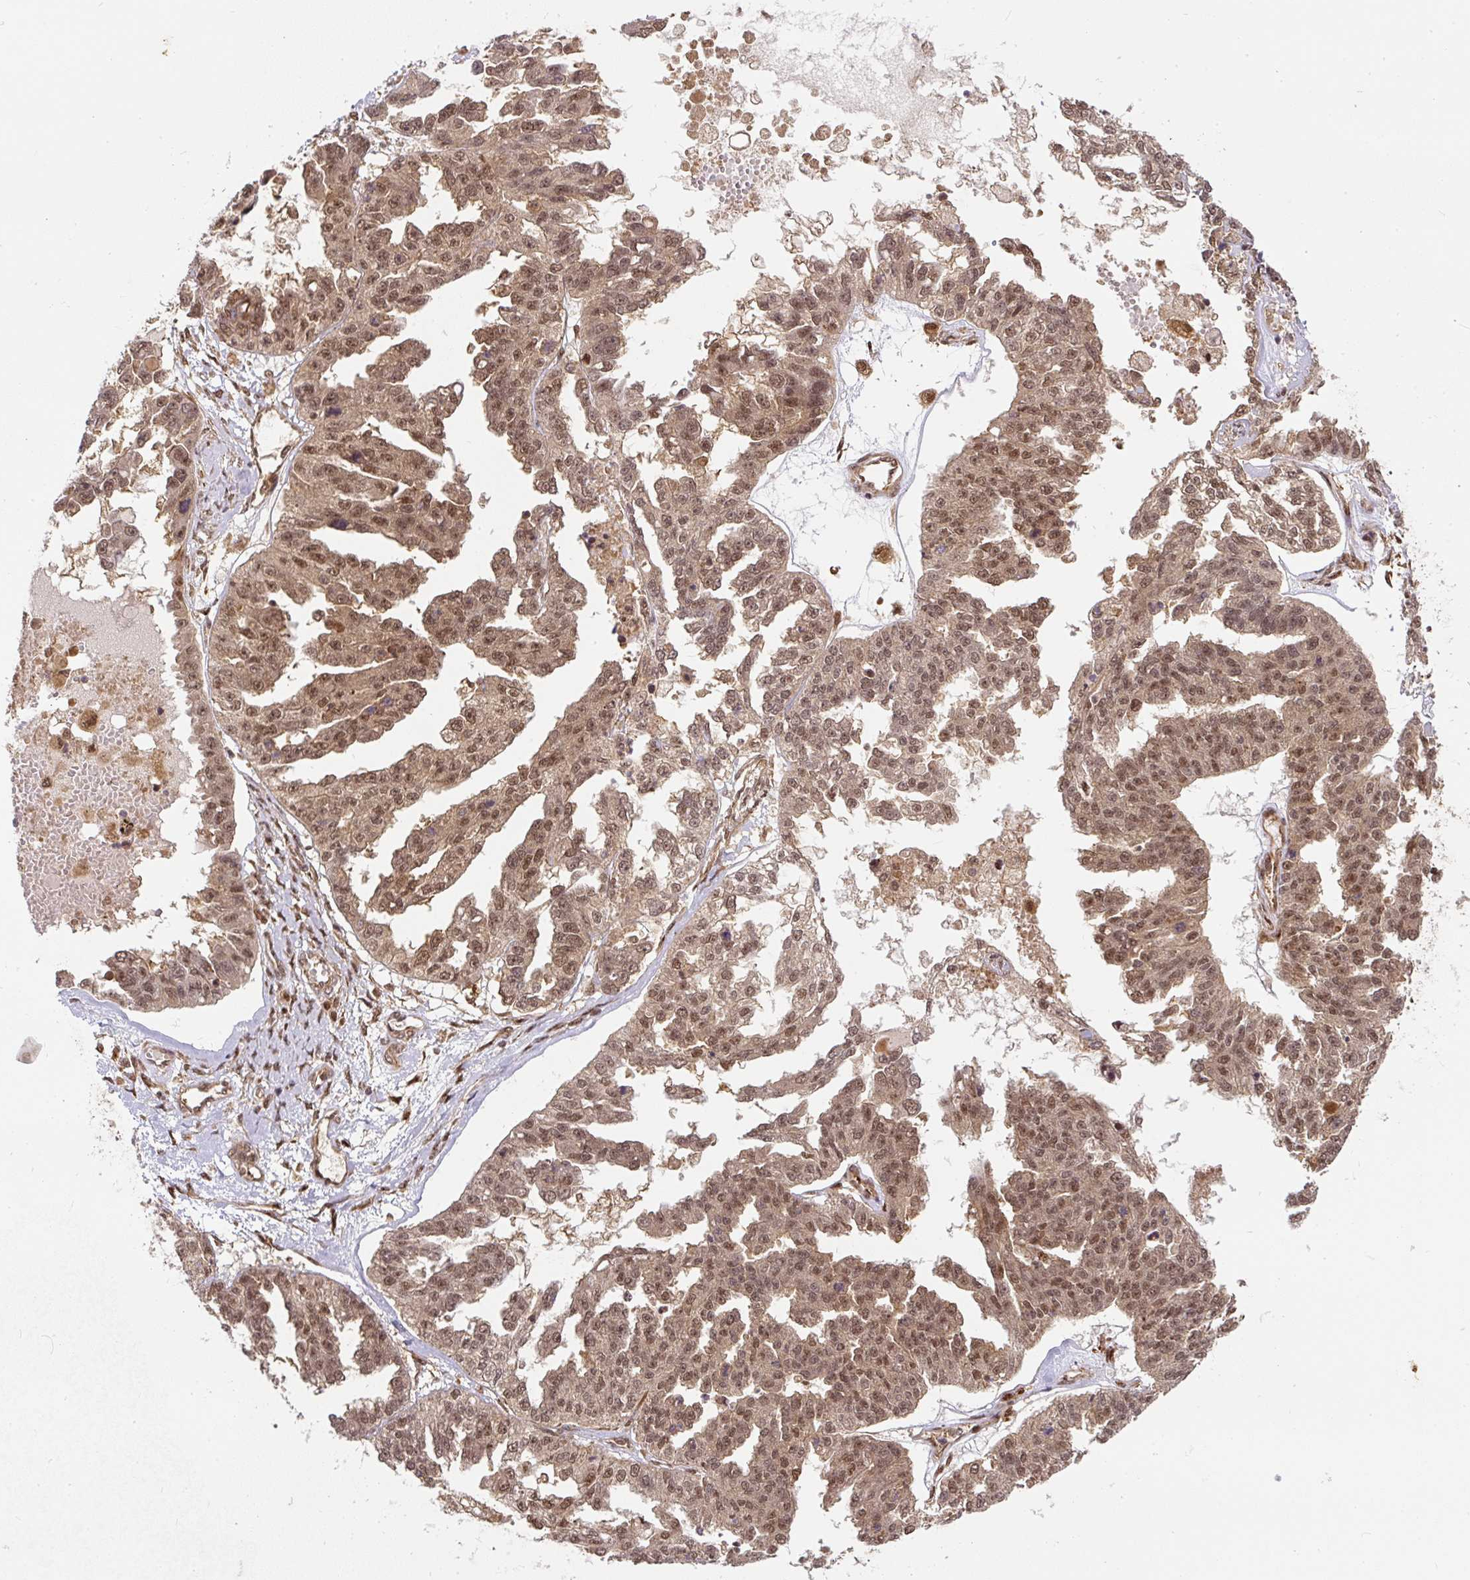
{"staining": {"intensity": "moderate", "quantity": ">75%", "location": "cytoplasmic/membranous,nuclear"}, "tissue": "ovarian cancer", "cell_type": "Tumor cells", "image_type": "cancer", "snomed": [{"axis": "morphology", "description": "Cystadenocarcinoma, serous, NOS"}, {"axis": "topography", "description": "Ovary"}], "caption": "A brown stain highlights moderate cytoplasmic/membranous and nuclear staining of a protein in ovarian serous cystadenocarcinoma tumor cells.", "gene": "PSMD1", "patient": {"sex": "female", "age": 58}}